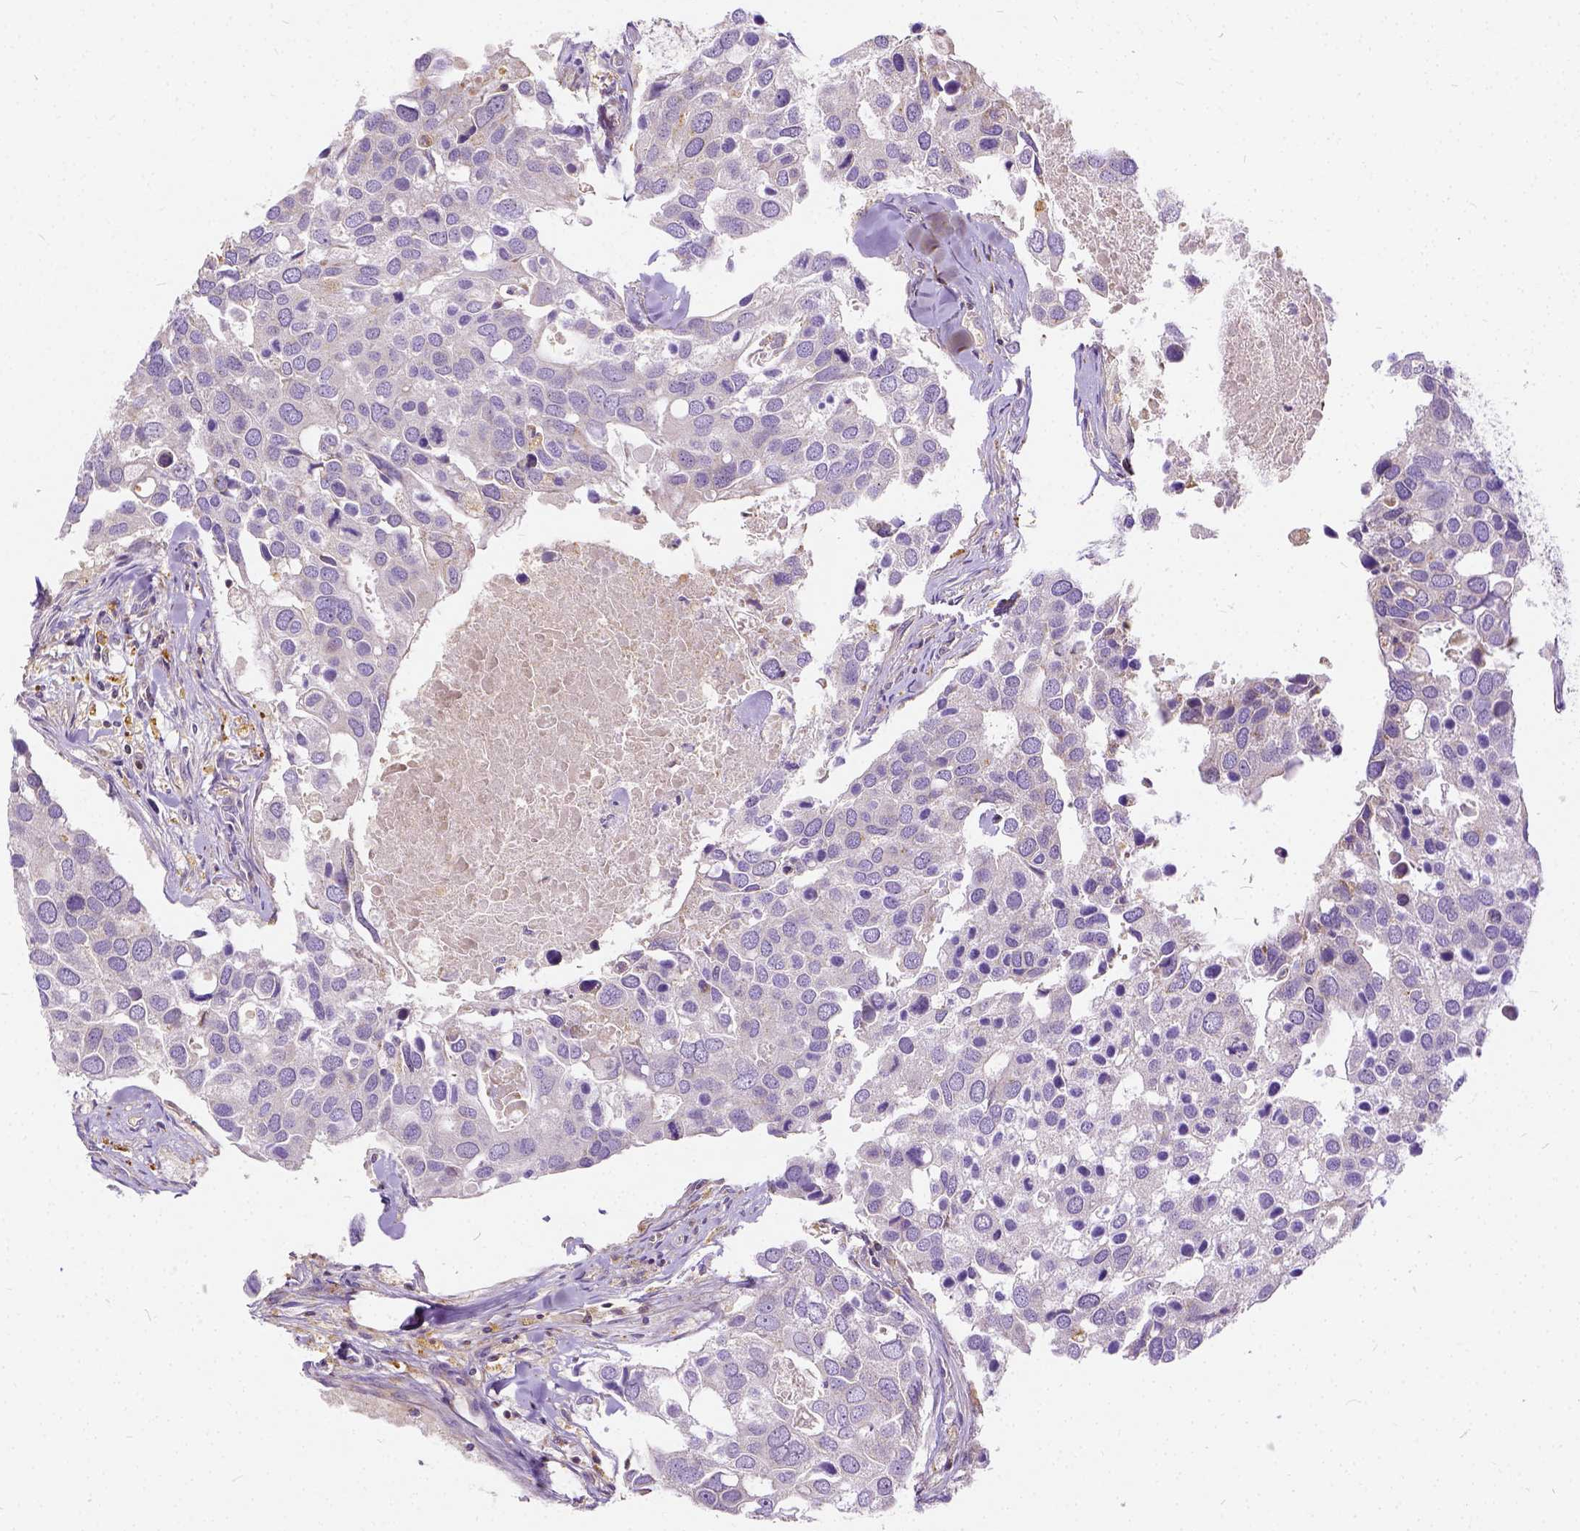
{"staining": {"intensity": "negative", "quantity": "none", "location": "none"}, "tissue": "breast cancer", "cell_type": "Tumor cells", "image_type": "cancer", "snomed": [{"axis": "morphology", "description": "Duct carcinoma"}, {"axis": "topography", "description": "Breast"}], "caption": "Tumor cells show no significant protein expression in breast intraductal carcinoma.", "gene": "CADM4", "patient": {"sex": "female", "age": 83}}